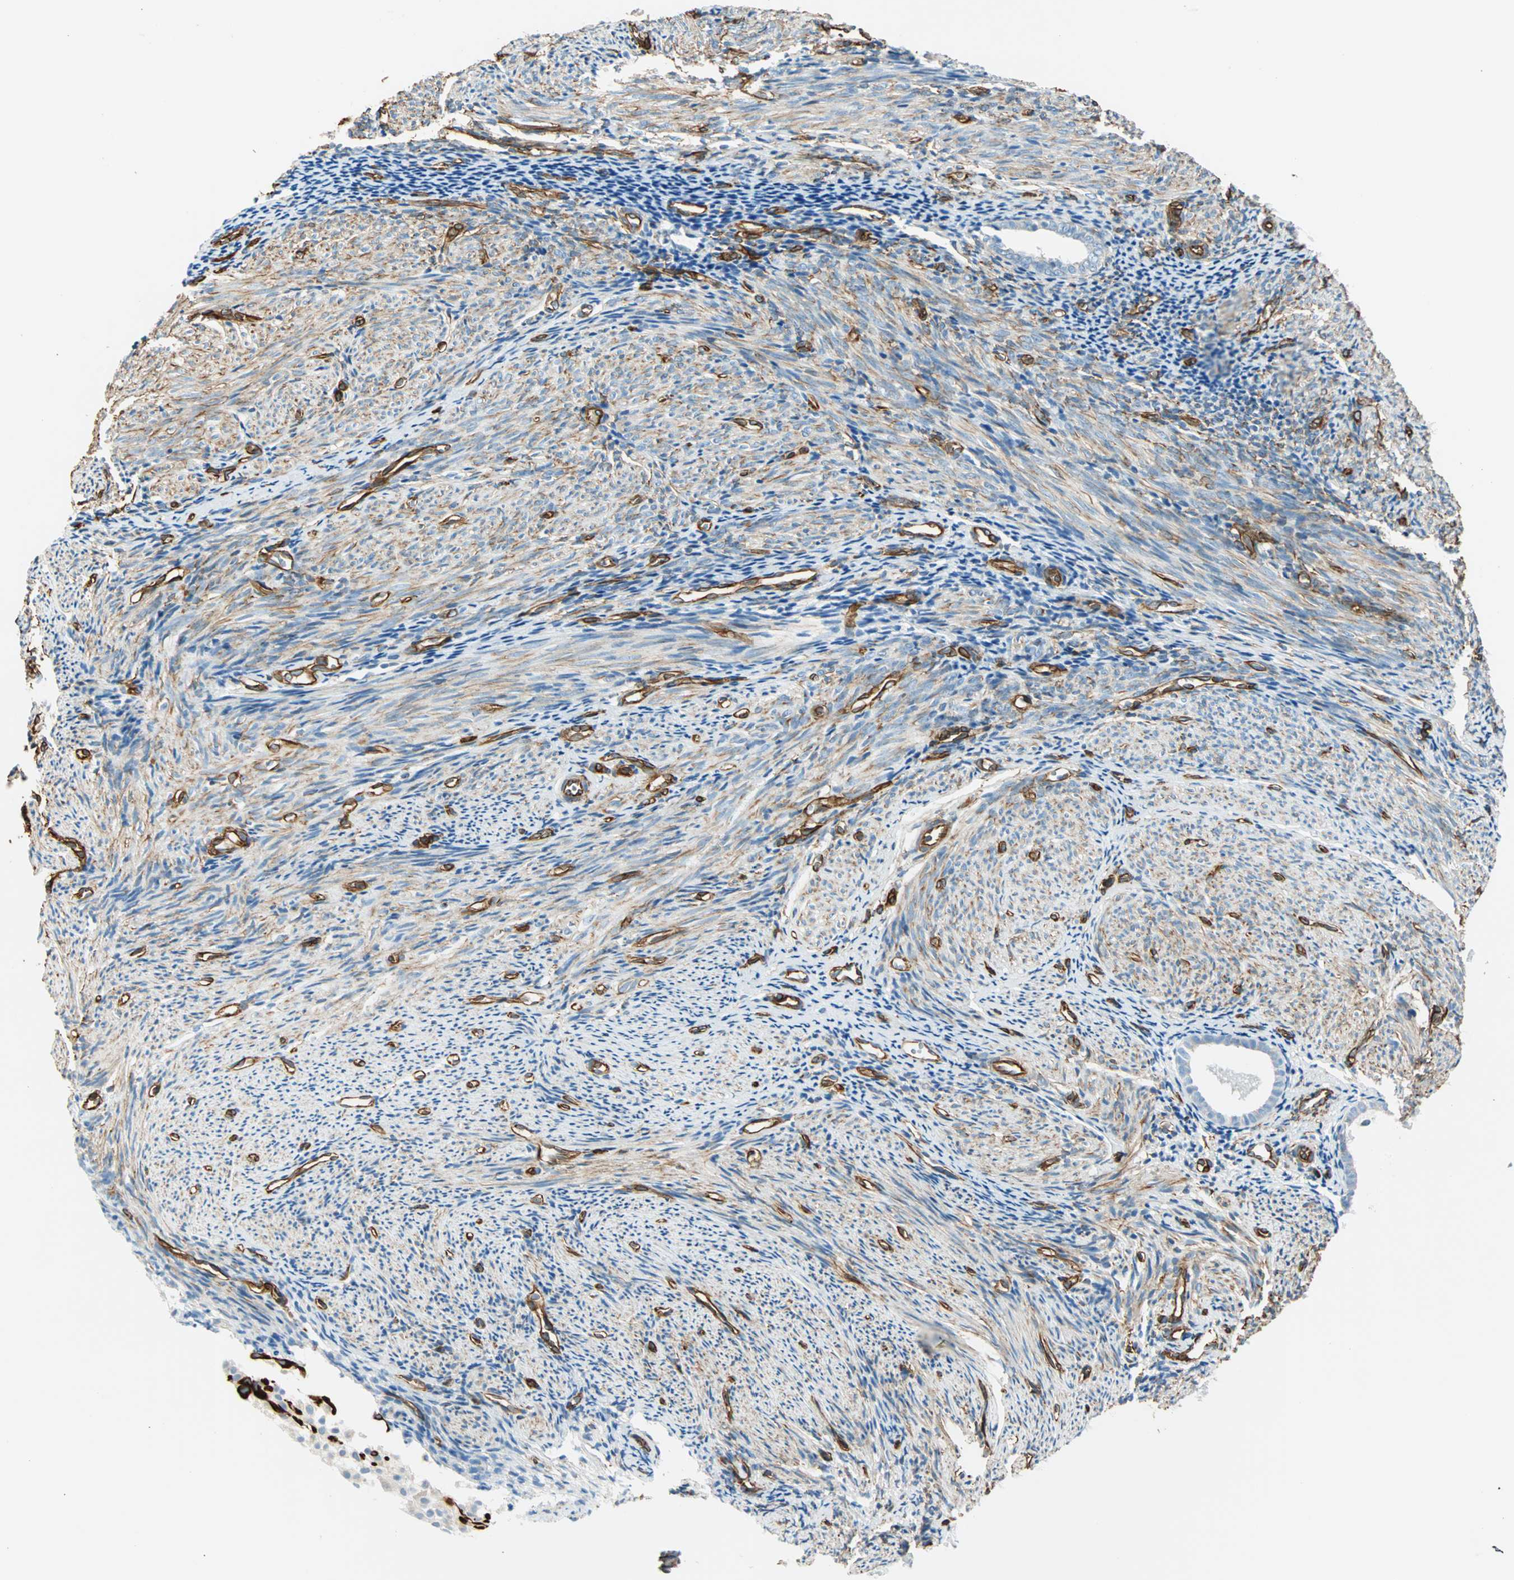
{"staining": {"intensity": "negative", "quantity": "none", "location": "none"}, "tissue": "endometrium", "cell_type": "Cells in endometrial stroma", "image_type": "normal", "snomed": [{"axis": "morphology", "description": "Normal tissue, NOS"}, {"axis": "topography", "description": "Smooth muscle"}, {"axis": "topography", "description": "Endometrium"}], "caption": "A micrograph of endometrium stained for a protein shows no brown staining in cells in endometrial stroma. (Brightfield microscopy of DAB (3,3'-diaminobenzidine) immunohistochemistry (IHC) at high magnification).", "gene": "NES", "patient": {"sex": "female", "age": 57}}